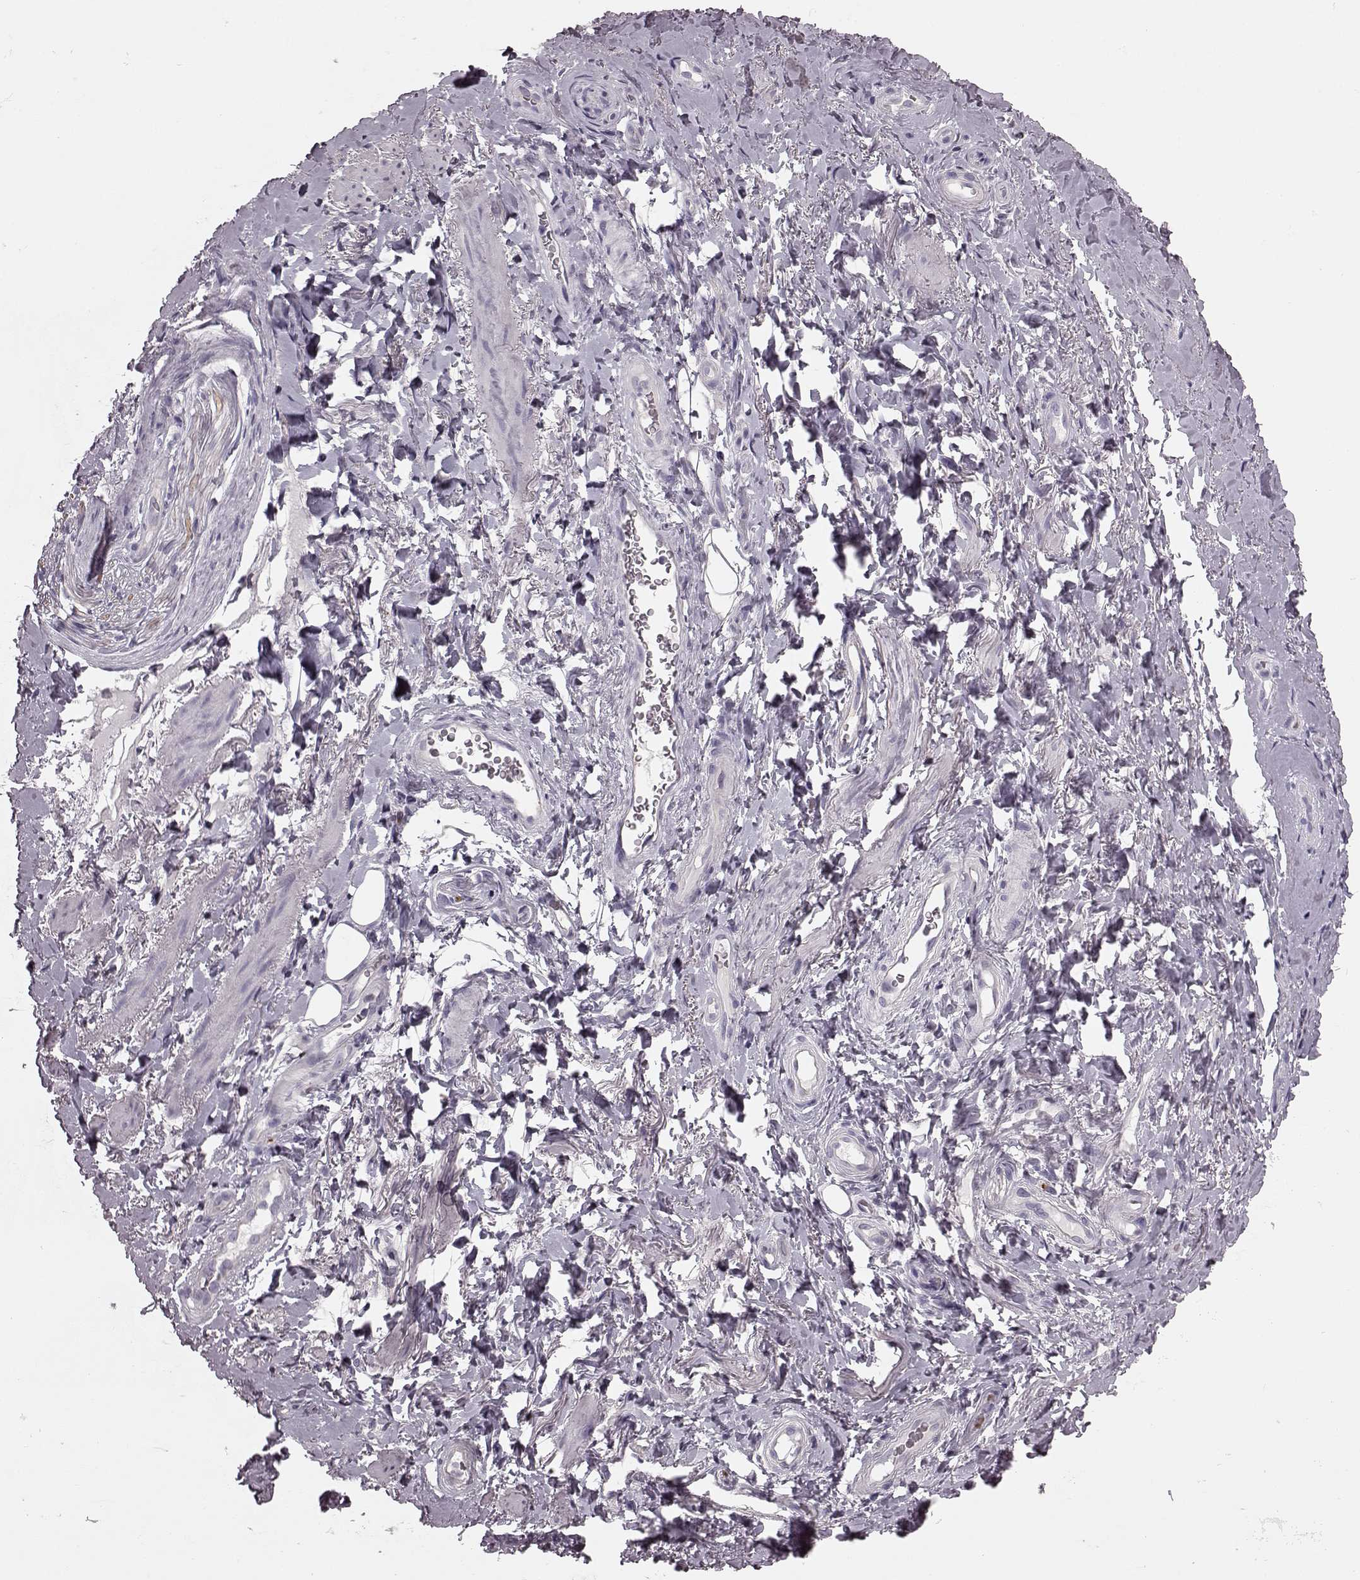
{"staining": {"intensity": "negative", "quantity": "none", "location": "none"}, "tissue": "adipose tissue", "cell_type": "Adipocytes", "image_type": "normal", "snomed": [{"axis": "morphology", "description": "Normal tissue, NOS"}, {"axis": "topography", "description": "Anal"}, {"axis": "topography", "description": "Peripheral nerve tissue"}], "caption": "IHC histopathology image of unremarkable adipose tissue stained for a protein (brown), which displays no positivity in adipocytes. Brightfield microscopy of IHC stained with DAB (3,3'-diaminobenzidine) (brown) and hematoxylin (blue), captured at high magnification.", "gene": "SNTG1", "patient": {"sex": "male", "age": 53}}